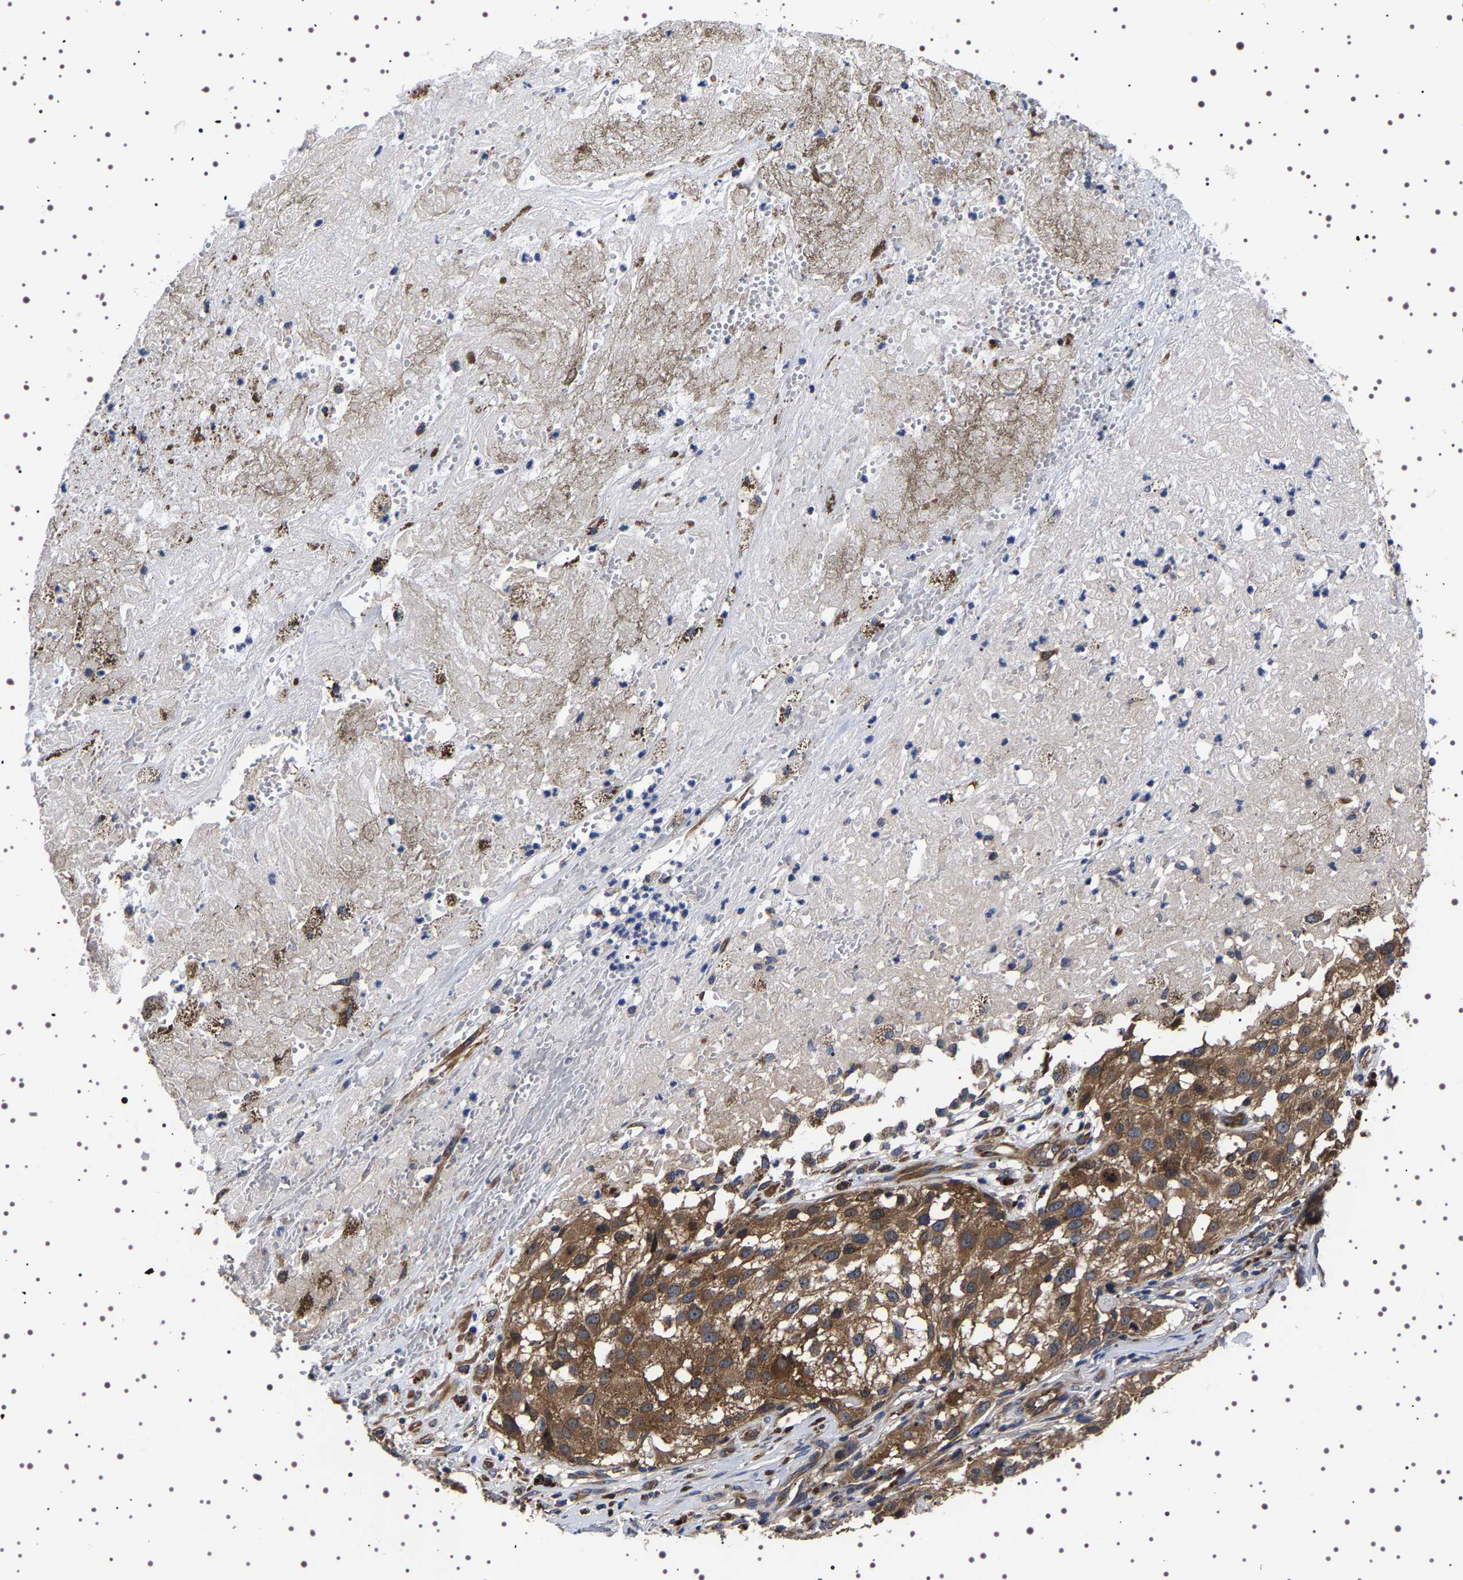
{"staining": {"intensity": "moderate", "quantity": ">75%", "location": "cytoplasmic/membranous"}, "tissue": "melanoma", "cell_type": "Tumor cells", "image_type": "cancer", "snomed": [{"axis": "morphology", "description": "Necrosis, NOS"}, {"axis": "morphology", "description": "Malignant melanoma, NOS"}, {"axis": "topography", "description": "Skin"}], "caption": "Protein staining of malignant melanoma tissue shows moderate cytoplasmic/membranous expression in about >75% of tumor cells. (Stains: DAB (3,3'-diaminobenzidine) in brown, nuclei in blue, Microscopy: brightfield microscopy at high magnification).", "gene": "DARS1", "patient": {"sex": "female", "age": 87}}